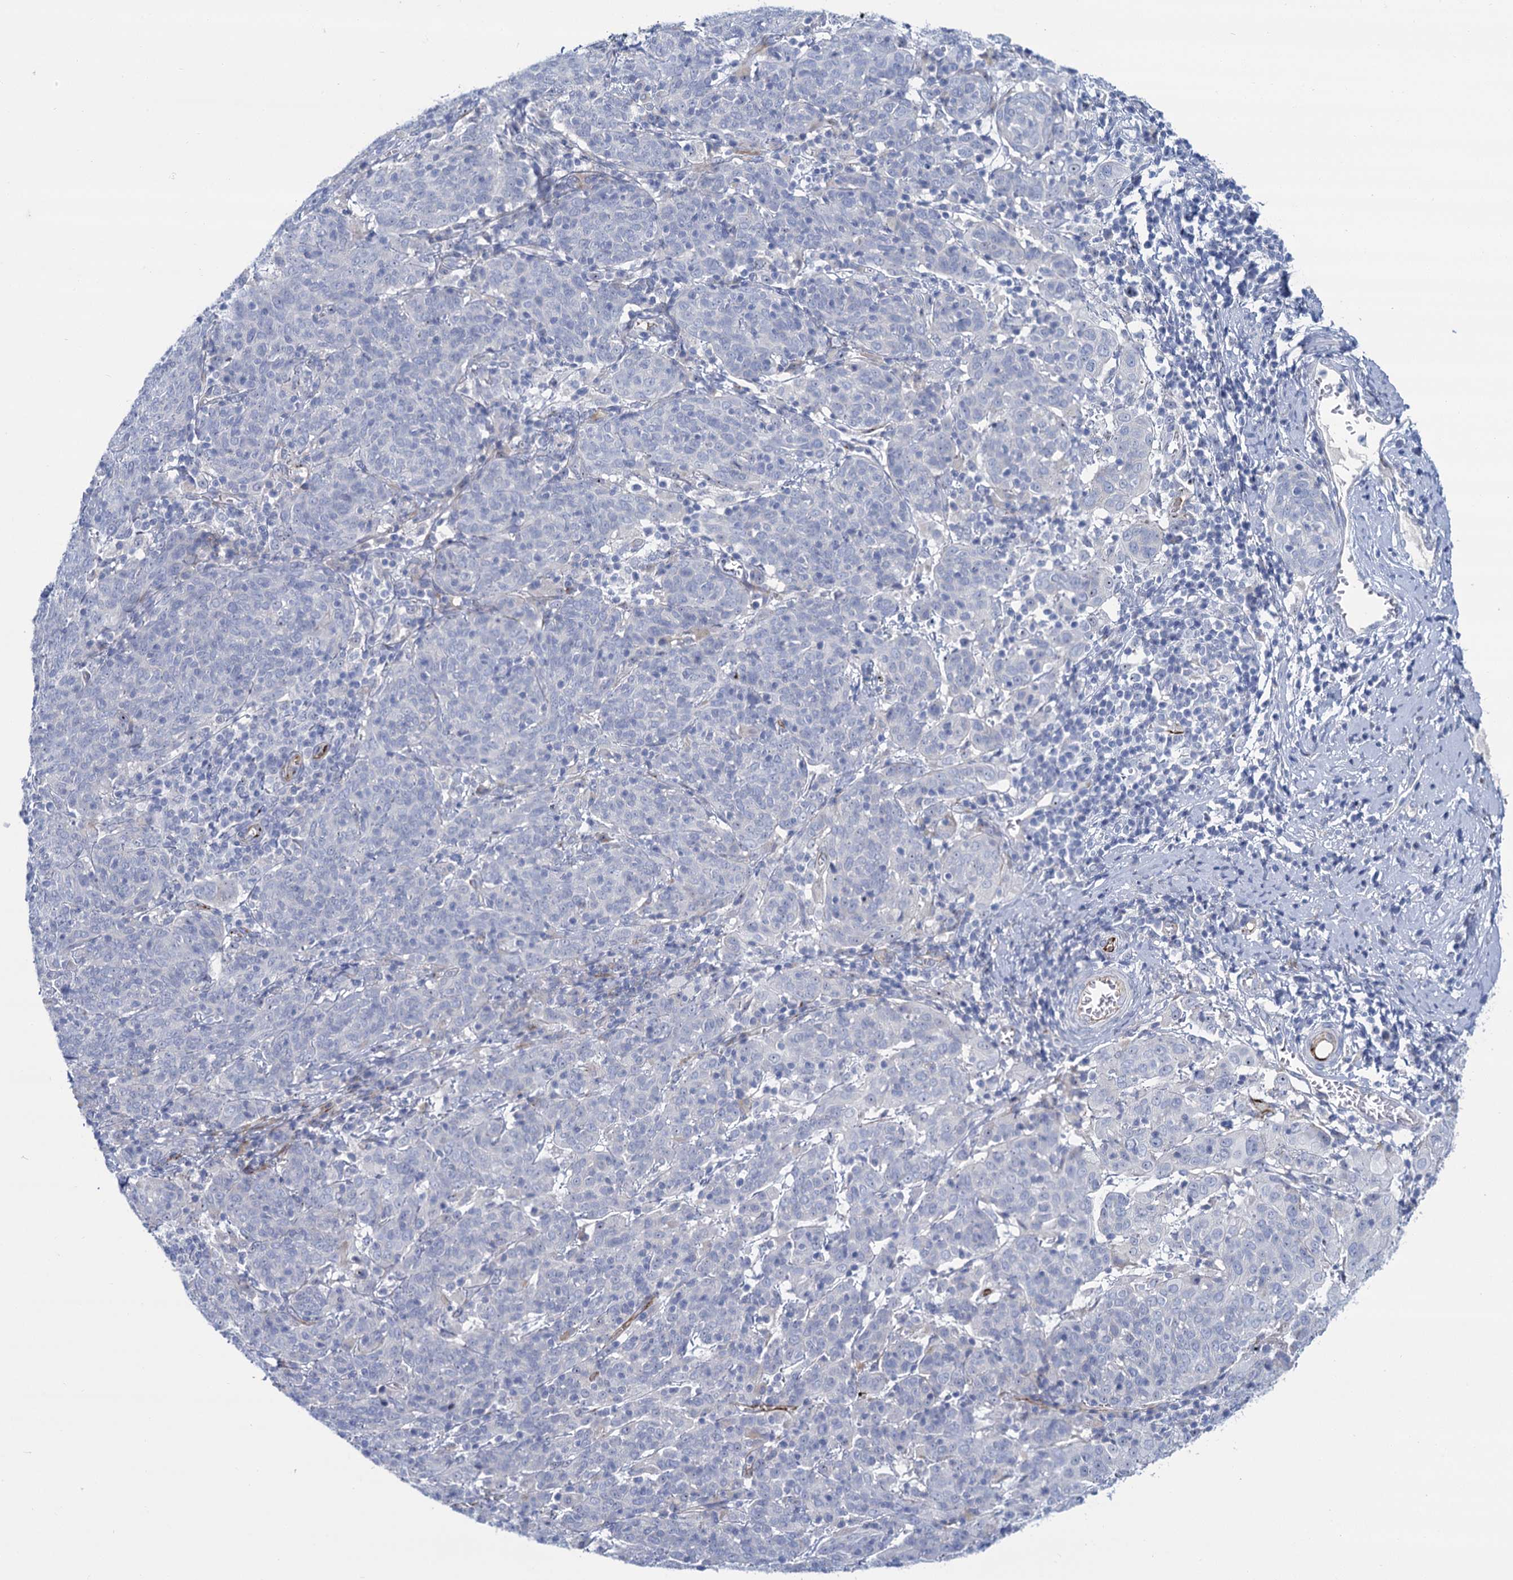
{"staining": {"intensity": "negative", "quantity": "none", "location": "none"}, "tissue": "cervical cancer", "cell_type": "Tumor cells", "image_type": "cancer", "snomed": [{"axis": "morphology", "description": "Squamous cell carcinoma, NOS"}, {"axis": "topography", "description": "Cervix"}], "caption": "Human cervical squamous cell carcinoma stained for a protein using immunohistochemistry (IHC) reveals no positivity in tumor cells.", "gene": "SH3TC2", "patient": {"sex": "female", "age": 67}}